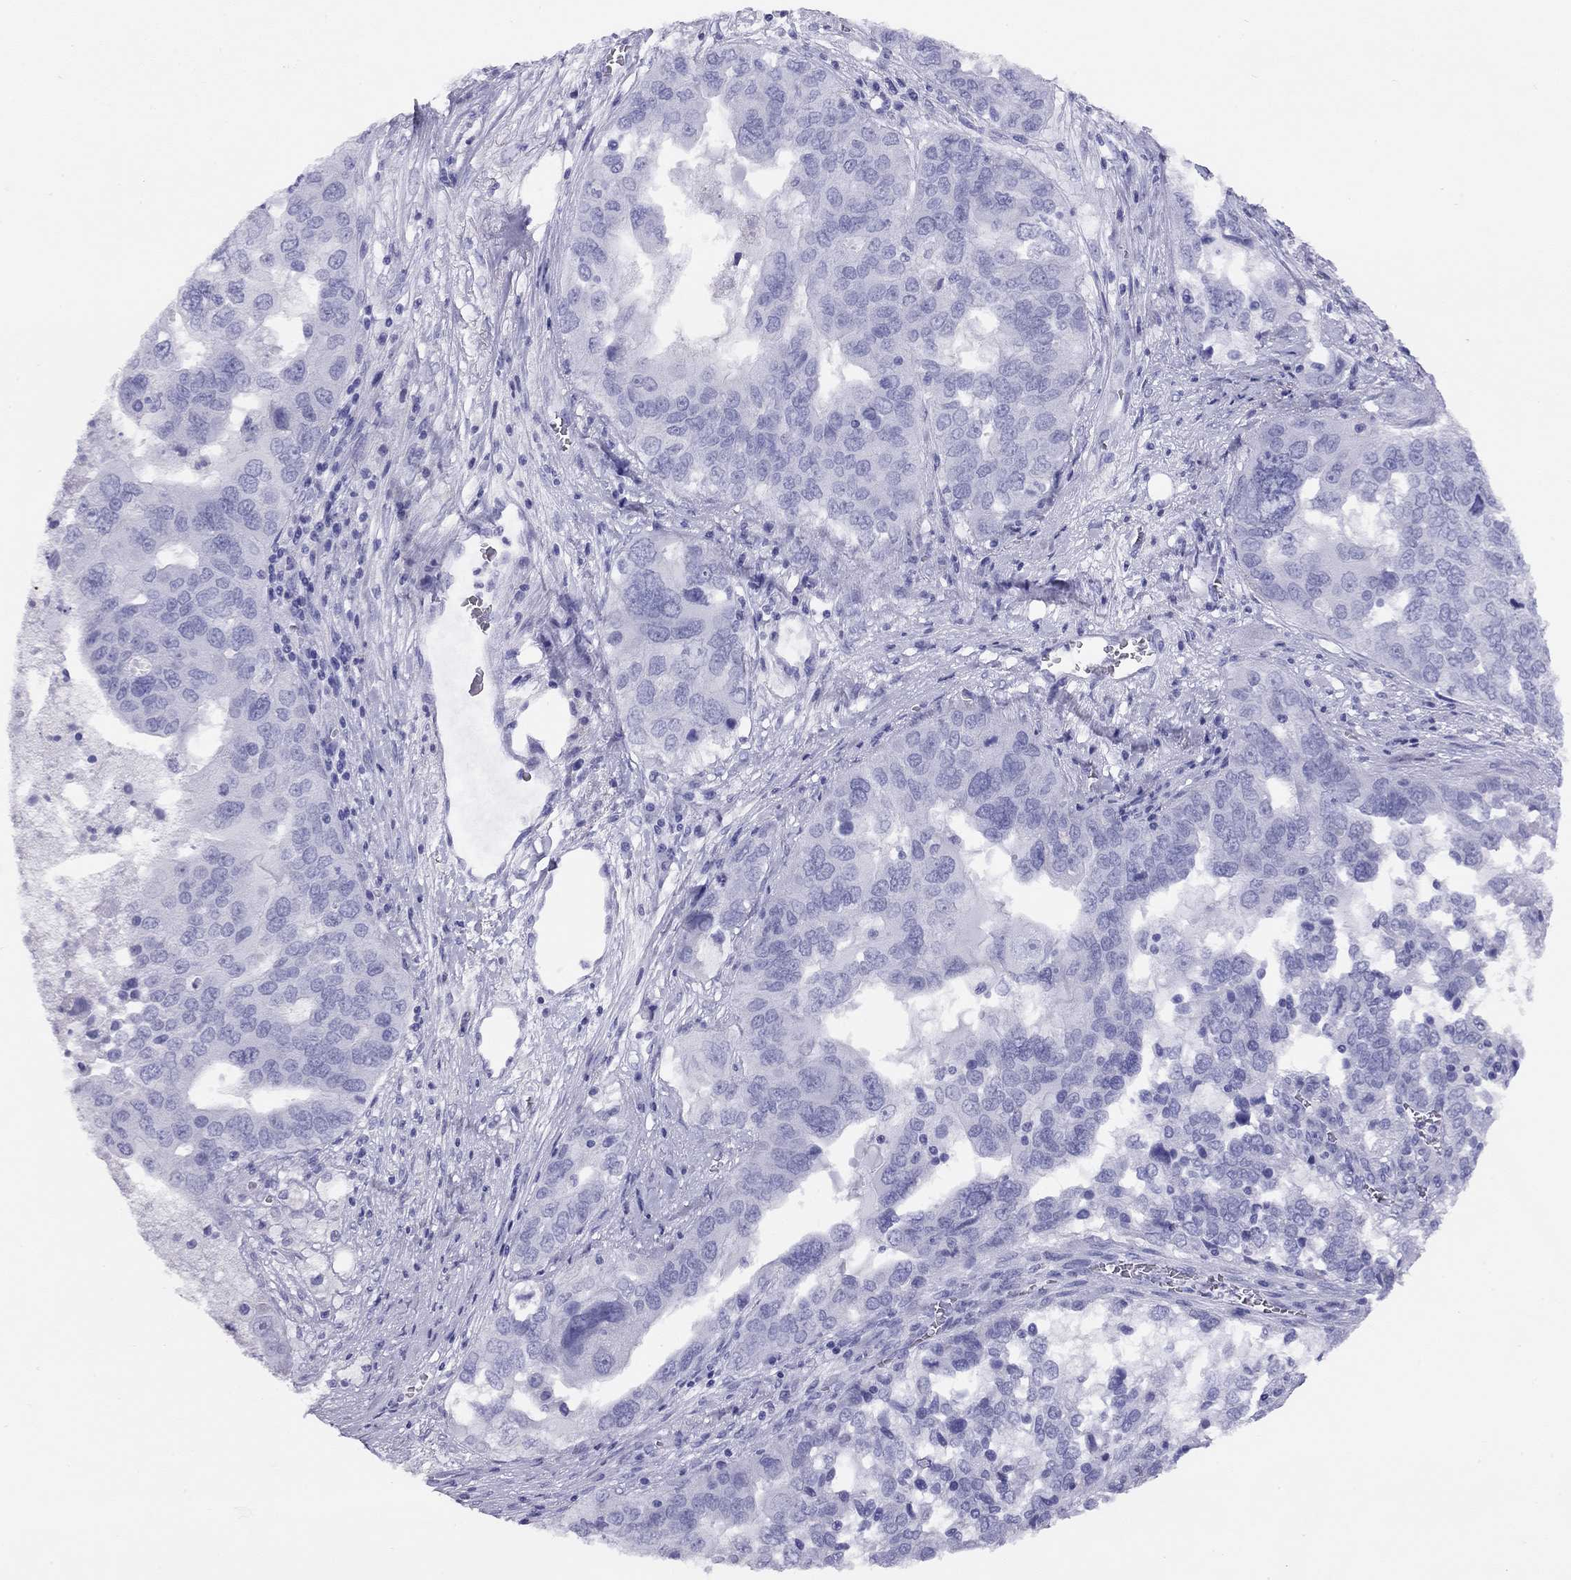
{"staining": {"intensity": "negative", "quantity": "none", "location": "none"}, "tissue": "ovarian cancer", "cell_type": "Tumor cells", "image_type": "cancer", "snomed": [{"axis": "morphology", "description": "Carcinoma, endometroid"}, {"axis": "topography", "description": "Soft tissue"}, {"axis": "topography", "description": "Ovary"}], "caption": "Tumor cells are negative for protein expression in human endometroid carcinoma (ovarian).", "gene": "LRIT2", "patient": {"sex": "female", "age": 52}}